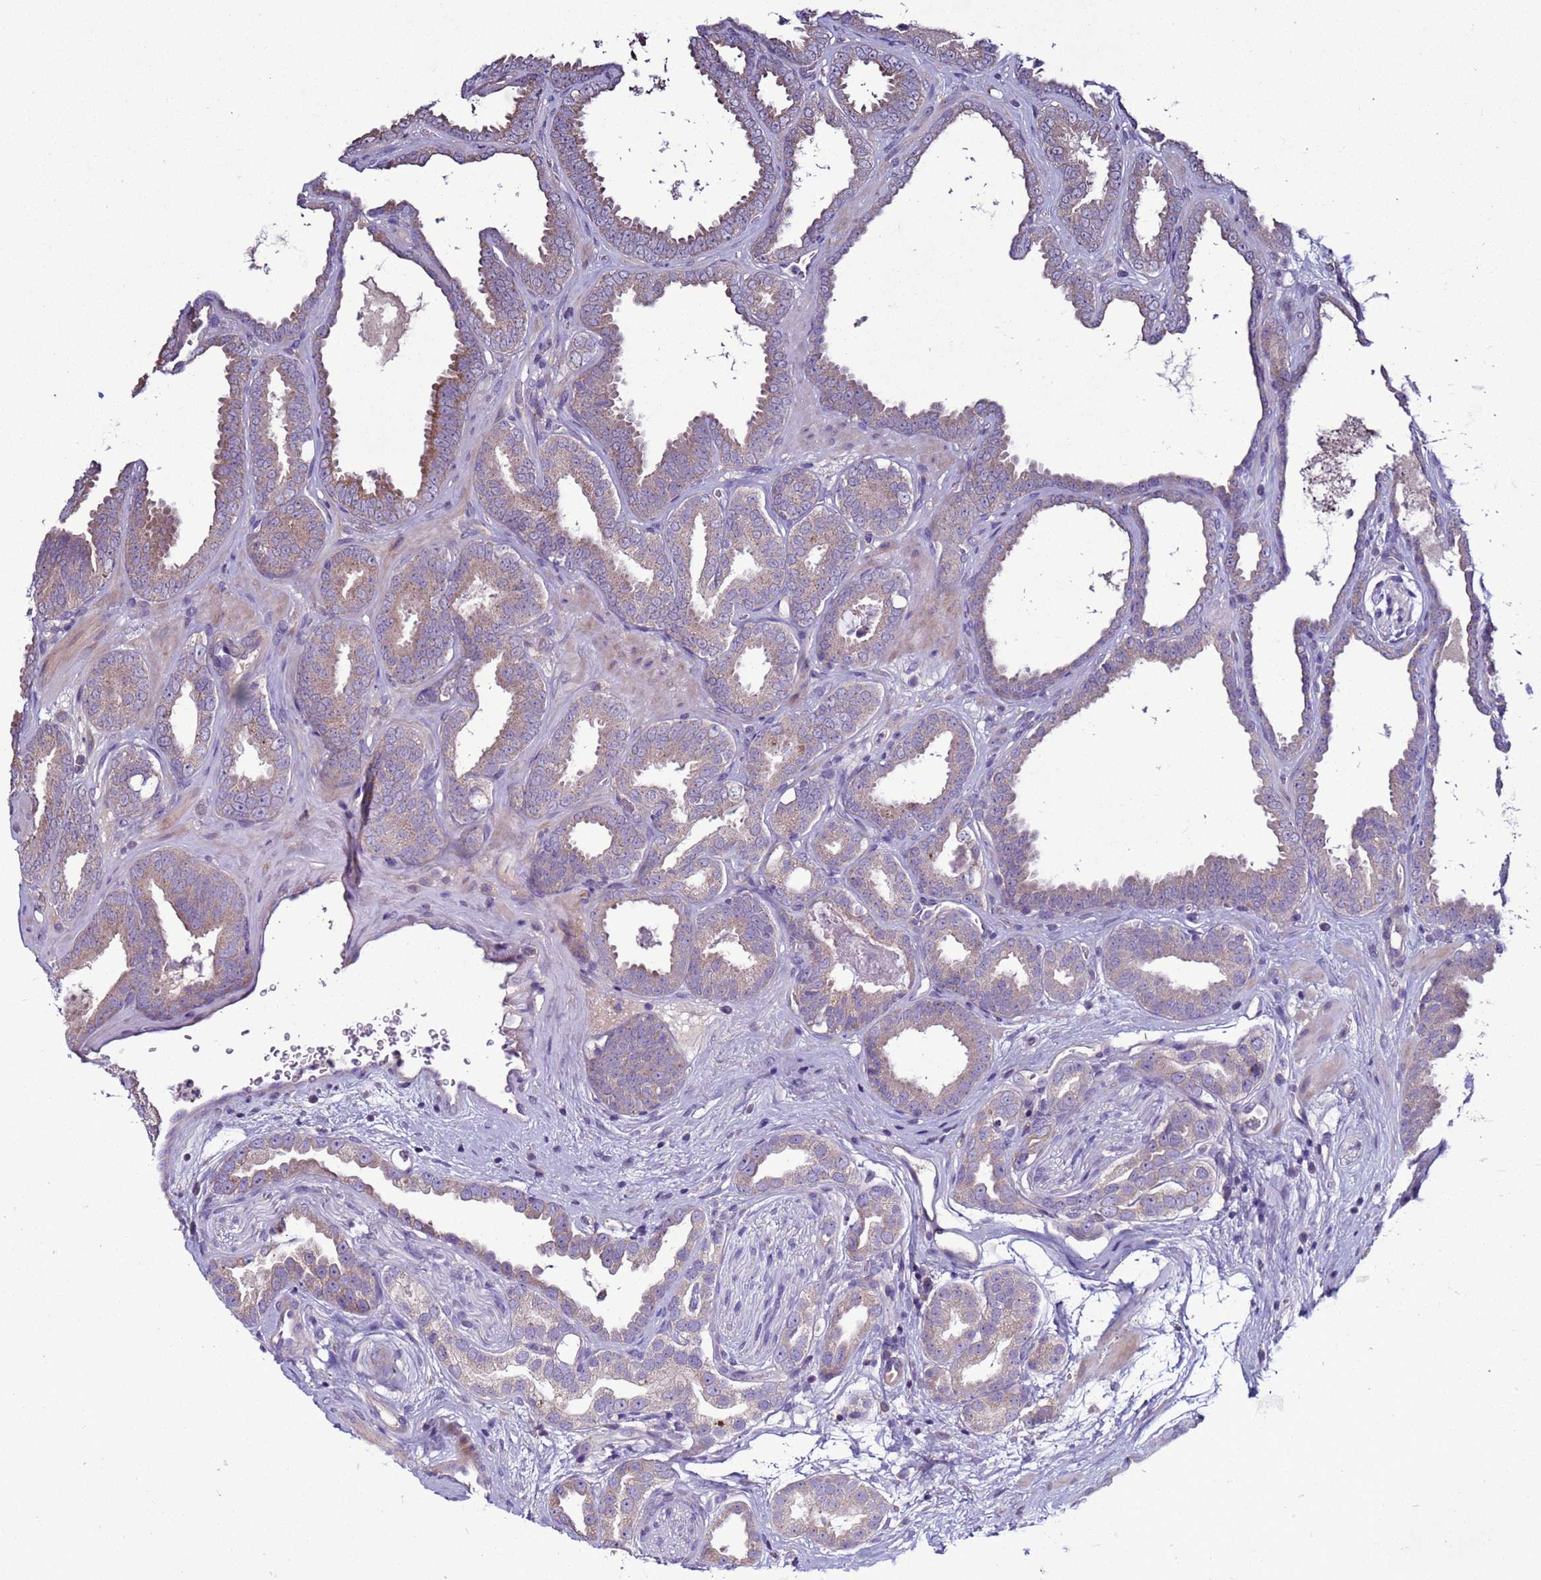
{"staining": {"intensity": "weak", "quantity": ">75%", "location": "cytoplasmic/membranous"}, "tissue": "prostate cancer", "cell_type": "Tumor cells", "image_type": "cancer", "snomed": [{"axis": "morphology", "description": "Adenocarcinoma, High grade"}, {"axis": "topography", "description": "Prostate"}], "caption": "Immunohistochemistry staining of adenocarcinoma (high-grade) (prostate), which shows low levels of weak cytoplasmic/membranous positivity in approximately >75% of tumor cells indicating weak cytoplasmic/membranous protein positivity. The staining was performed using DAB (brown) for protein detection and nuclei were counterstained in hematoxylin (blue).", "gene": "RABL2B", "patient": {"sex": "male", "age": 72}}